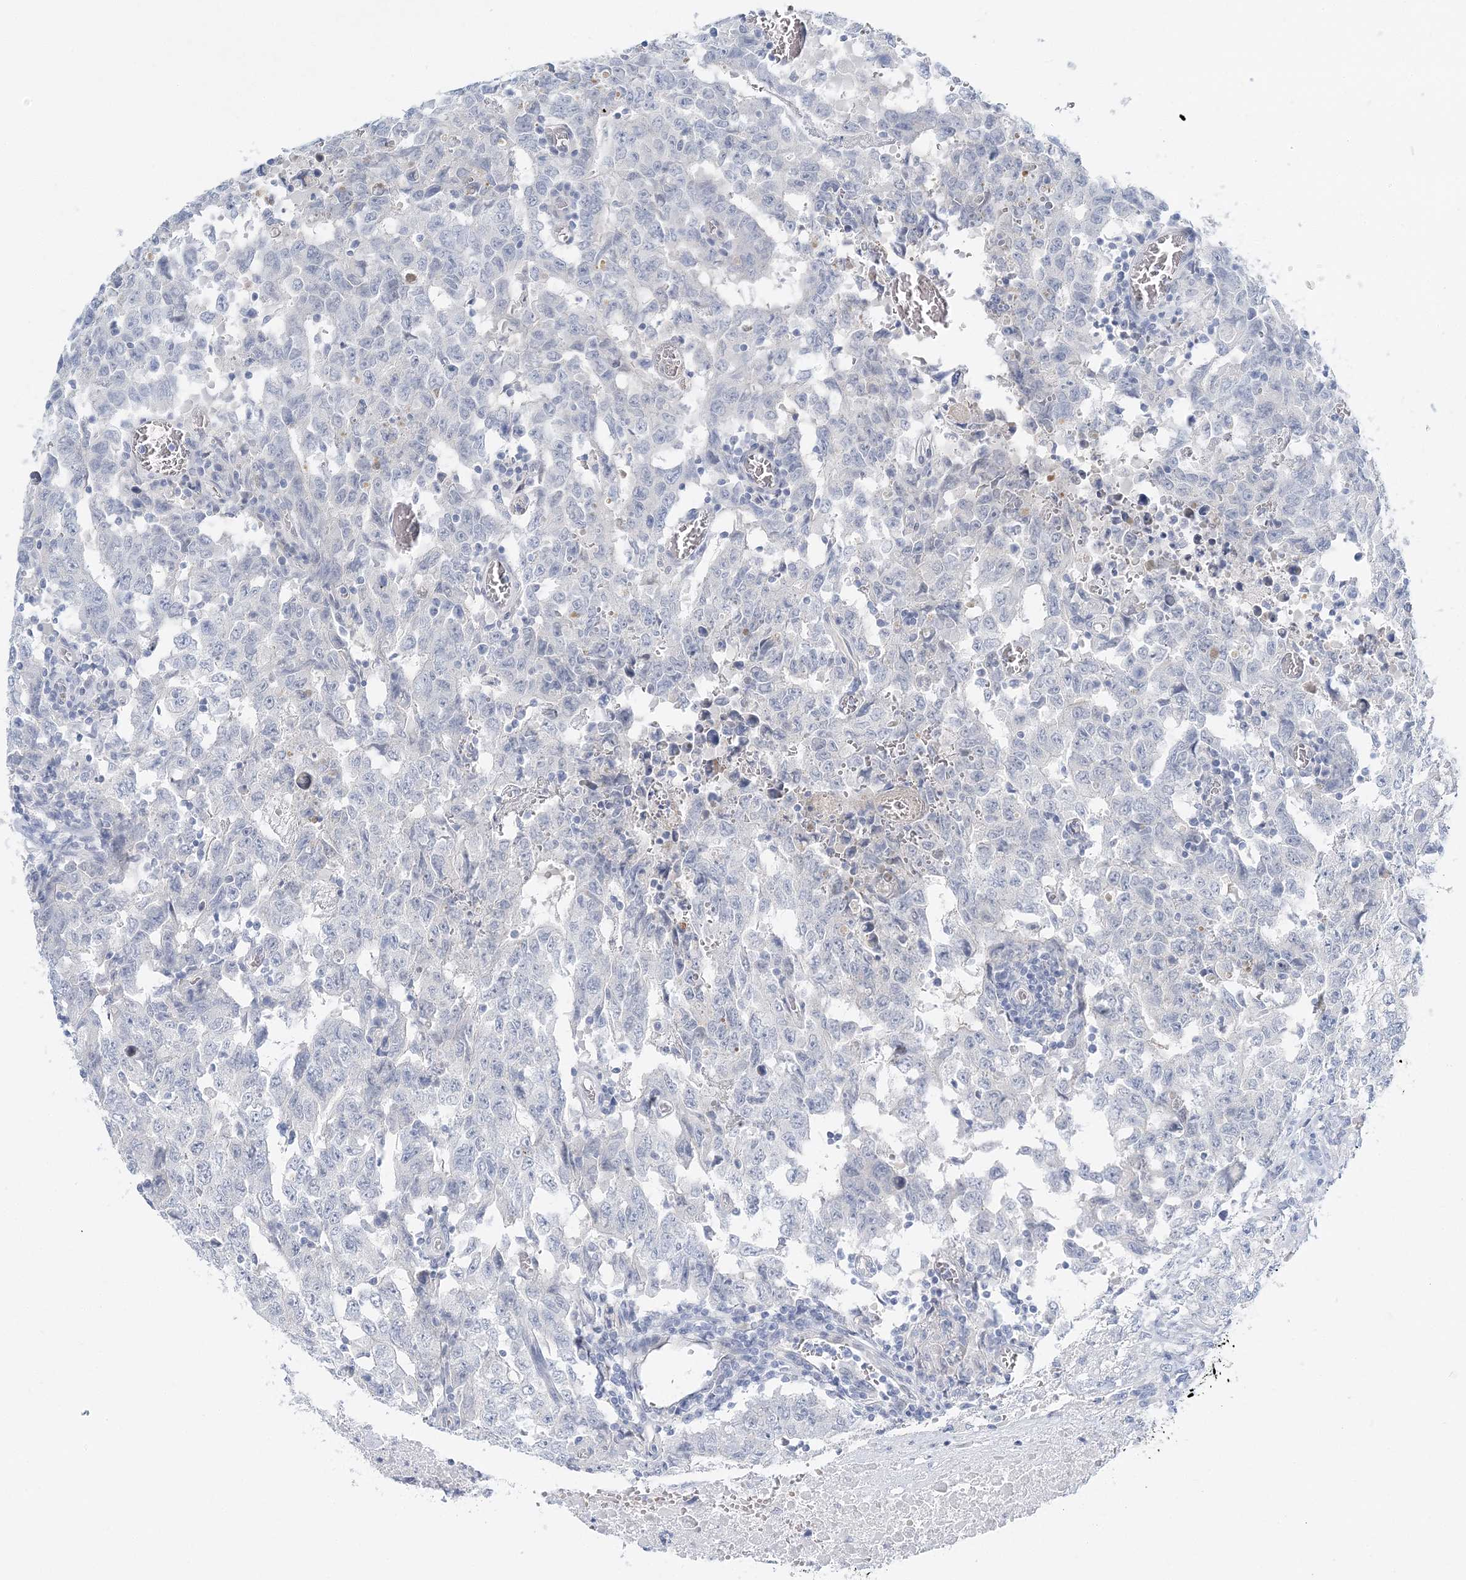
{"staining": {"intensity": "negative", "quantity": "none", "location": "none"}, "tissue": "testis cancer", "cell_type": "Tumor cells", "image_type": "cancer", "snomed": [{"axis": "morphology", "description": "Carcinoma, Embryonal, NOS"}, {"axis": "topography", "description": "Testis"}], "caption": "A high-resolution histopathology image shows IHC staining of testis embryonal carcinoma, which demonstrates no significant expression in tumor cells. The staining was performed using DAB (3,3'-diaminobenzidine) to visualize the protein expression in brown, while the nuclei were stained in blue with hematoxylin (Magnification: 20x).", "gene": "VILL", "patient": {"sex": "male", "age": 26}}